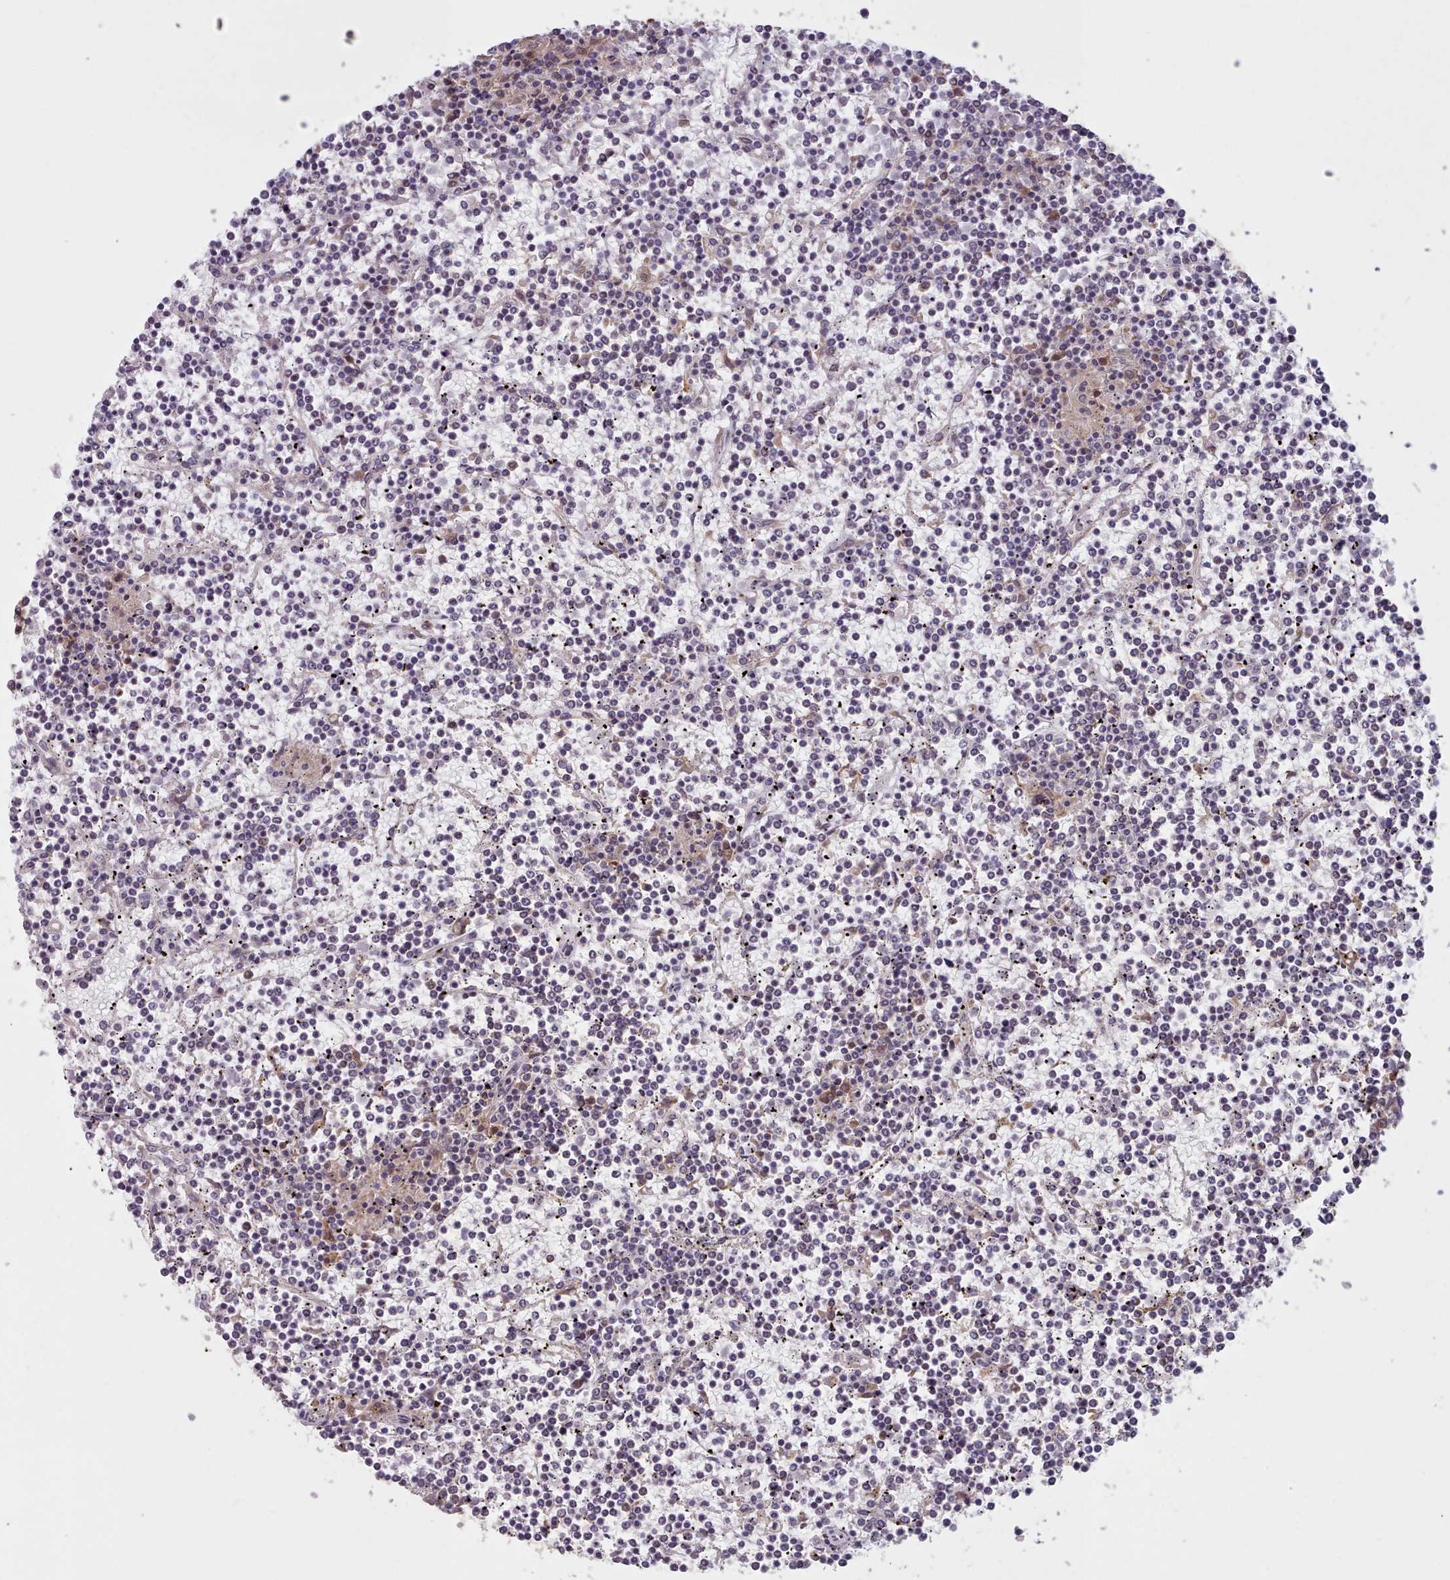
{"staining": {"intensity": "negative", "quantity": "none", "location": "none"}, "tissue": "lymphoma", "cell_type": "Tumor cells", "image_type": "cancer", "snomed": [{"axis": "morphology", "description": "Malignant lymphoma, non-Hodgkin's type, Low grade"}, {"axis": "topography", "description": "Spleen"}], "caption": "Immunohistochemistry of human lymphoma demonstrates no expression in tumor cells.", "gene": "CRYBG1", "patient": {"sex": "female", "age": 19}}